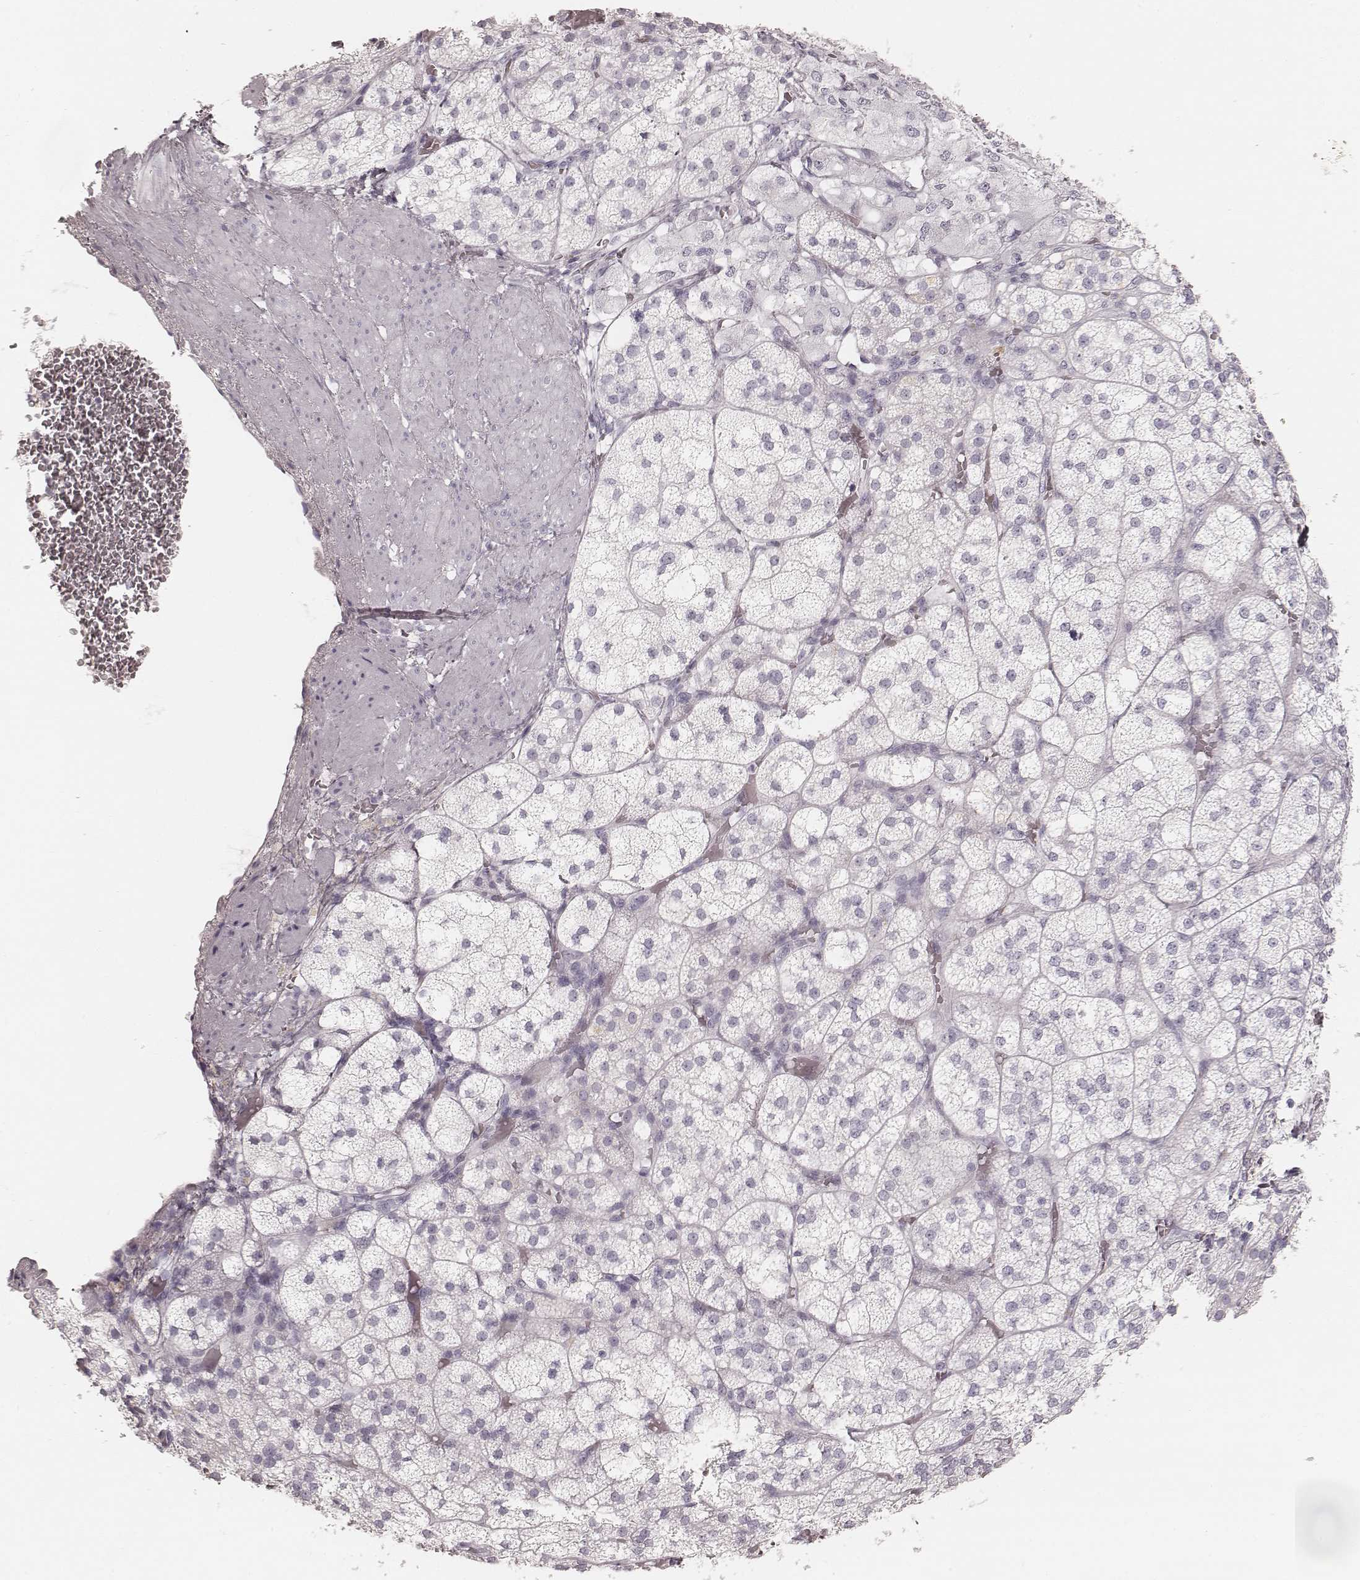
{"staining": {"intensity": "negative", "quantity": "none", "location": "none"}, "tissue": "adrenal gland", "cell_type": "Glandular cells", "image_type": "normal", "snomed": [{"axis": "morphology", "description": "Normal tissue, NOS"}, {"axis": "topography", "description": "Adrenal gland"}], "caption": "Immunohistochemistry photomicrograph of unremarkable human adrenal gland stained for a protein (brown), which shows no positivity in glandular cells. The staining was performed using DAB (3,3'-diaminobenzidine) to visualize the protein expression in brown, while the nuclei were stained in blue with hematoxylin (Magnification: 20x).", "gene": "KRT82", "patient": {"sex": "female", "age": 60}}